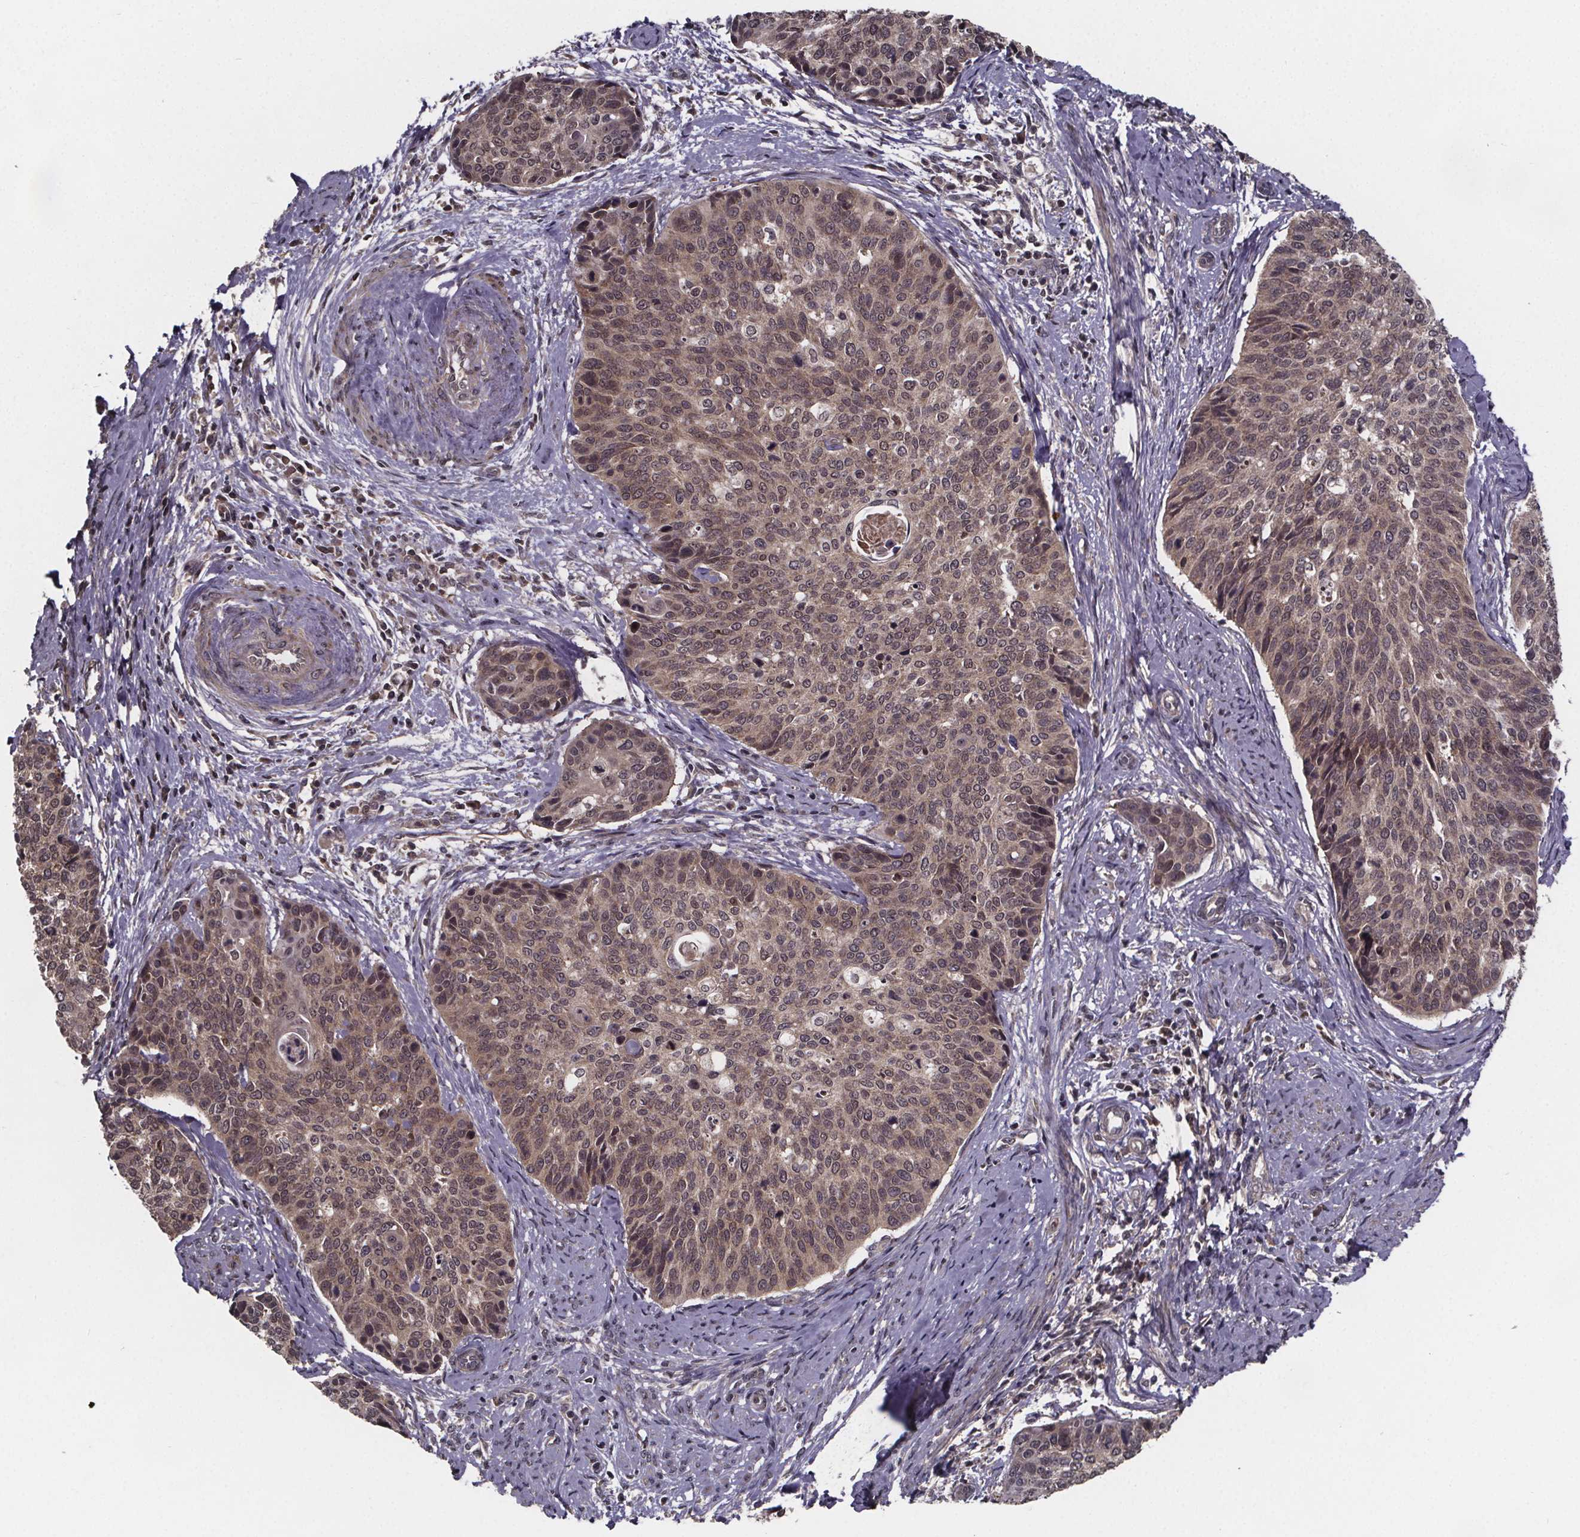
{"staining": {"intensity": "weak", "quantity": ">75%", "location": "cytoplasmic/membranous,nuclear"}, "tissue": "cervical cancer", "cell_type": "Tumor cells", "image_type": "cancer", "snomed": [{"axis": "morphology", "description": "Squamous cell carcinoma, NOS"}, {"axis": "topography", "description": "Cervix"}], "caption": "A brown stain shows weak cytoplasmic/membranous and nuclear positivity of a protein in cervical cancer tumor cells.", "gene": "FN3KRP", "patient": {"sex": "female", "age": 69}}